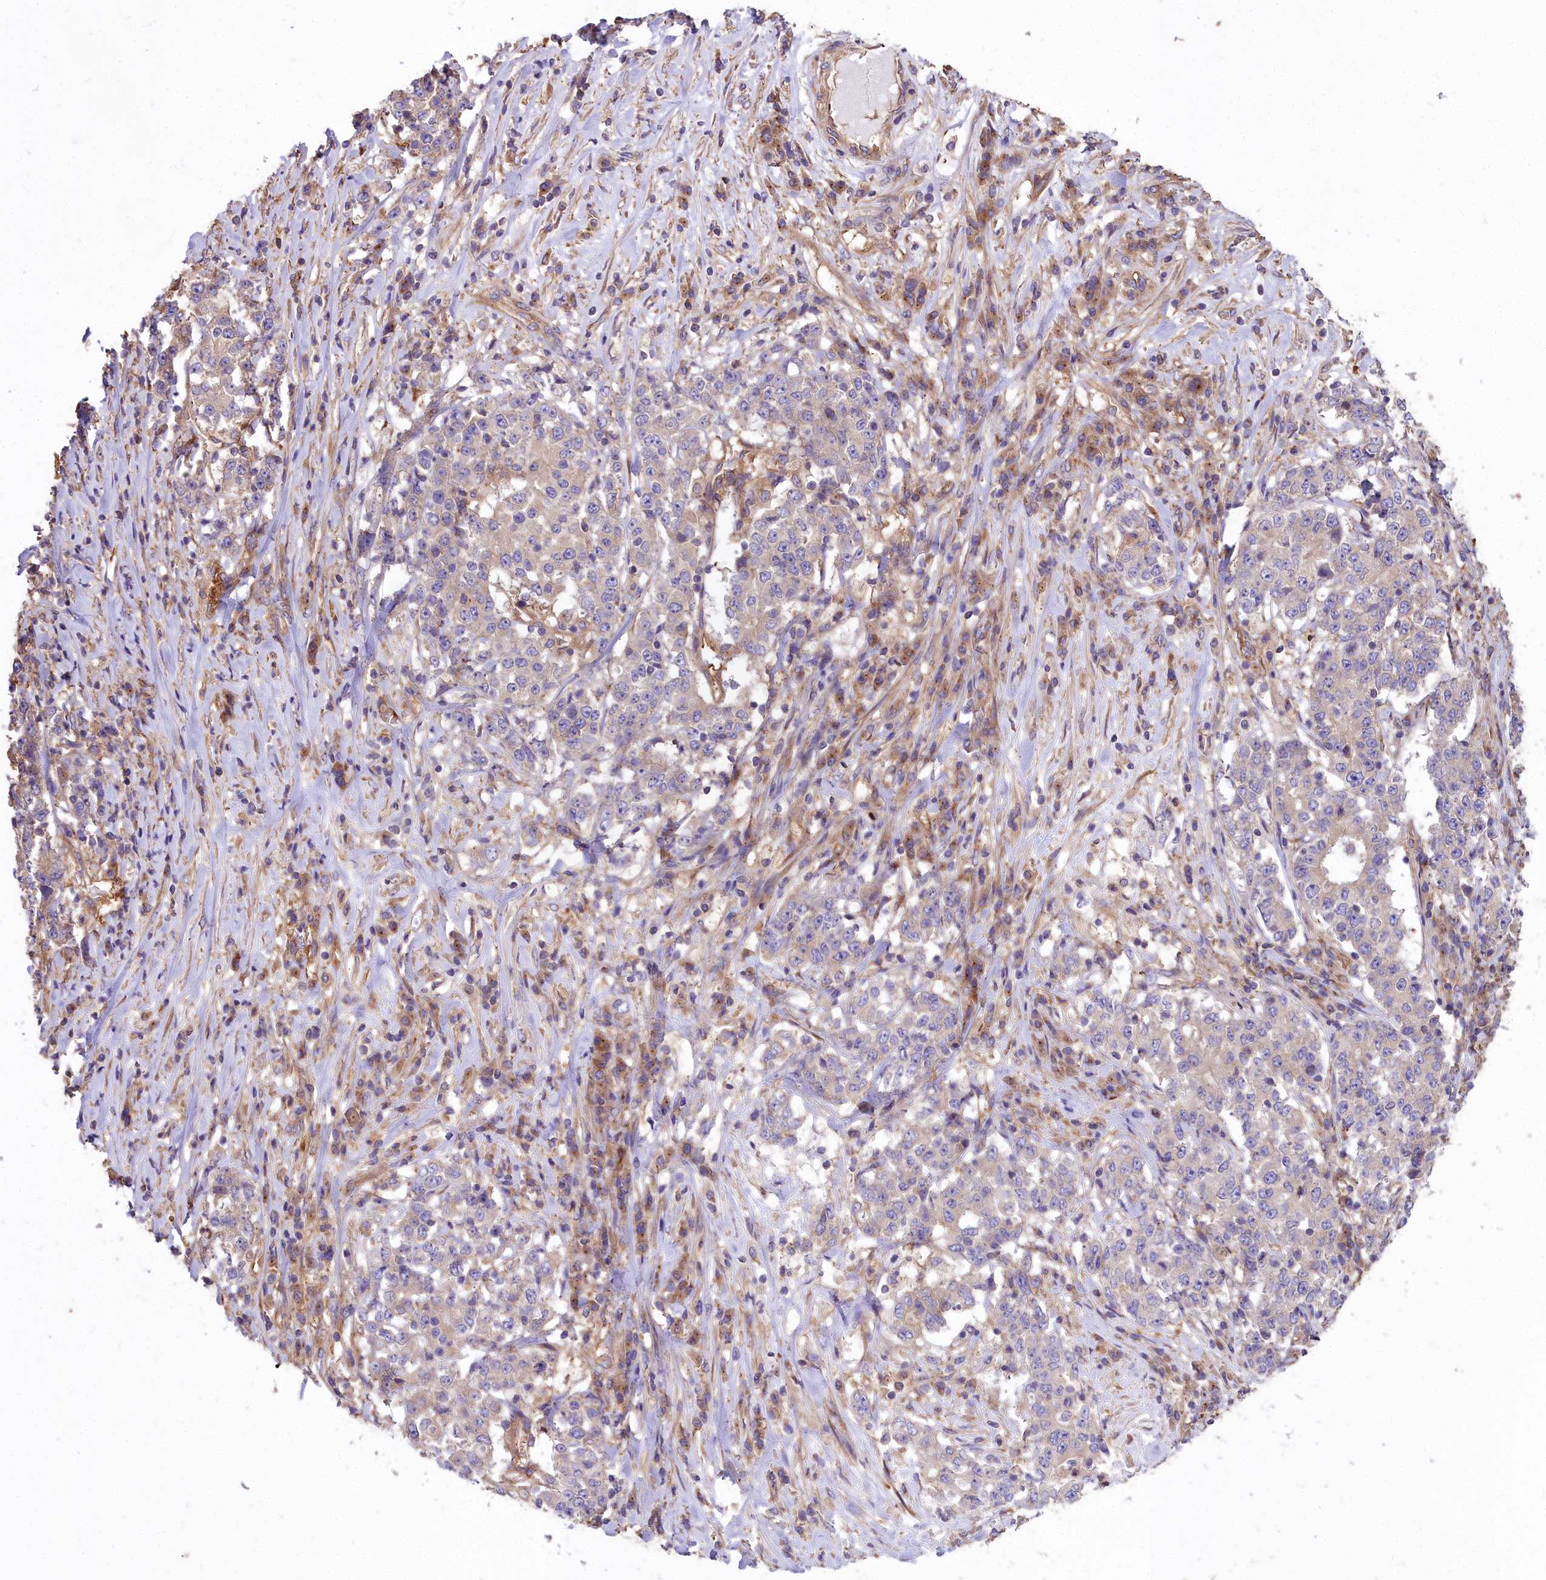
{"staining": {"intensity": "negative", "quantity": "none", "location": "none"}, "tissue": "stomach cancer", "cell_type": "Tumor cells", "image_type": "cancer", "snomed": [{"axis": "morphology", "description": "Adenocarcinoma, NOS"}, {"axis": "topography", "description": "Stomach"}], "caption": "Tumor cells show no significant protein positivity in stomach cancer (adenocarcinoma).", "gene": "DCTN3", "patient": {"sex": "male", "age": 59}}